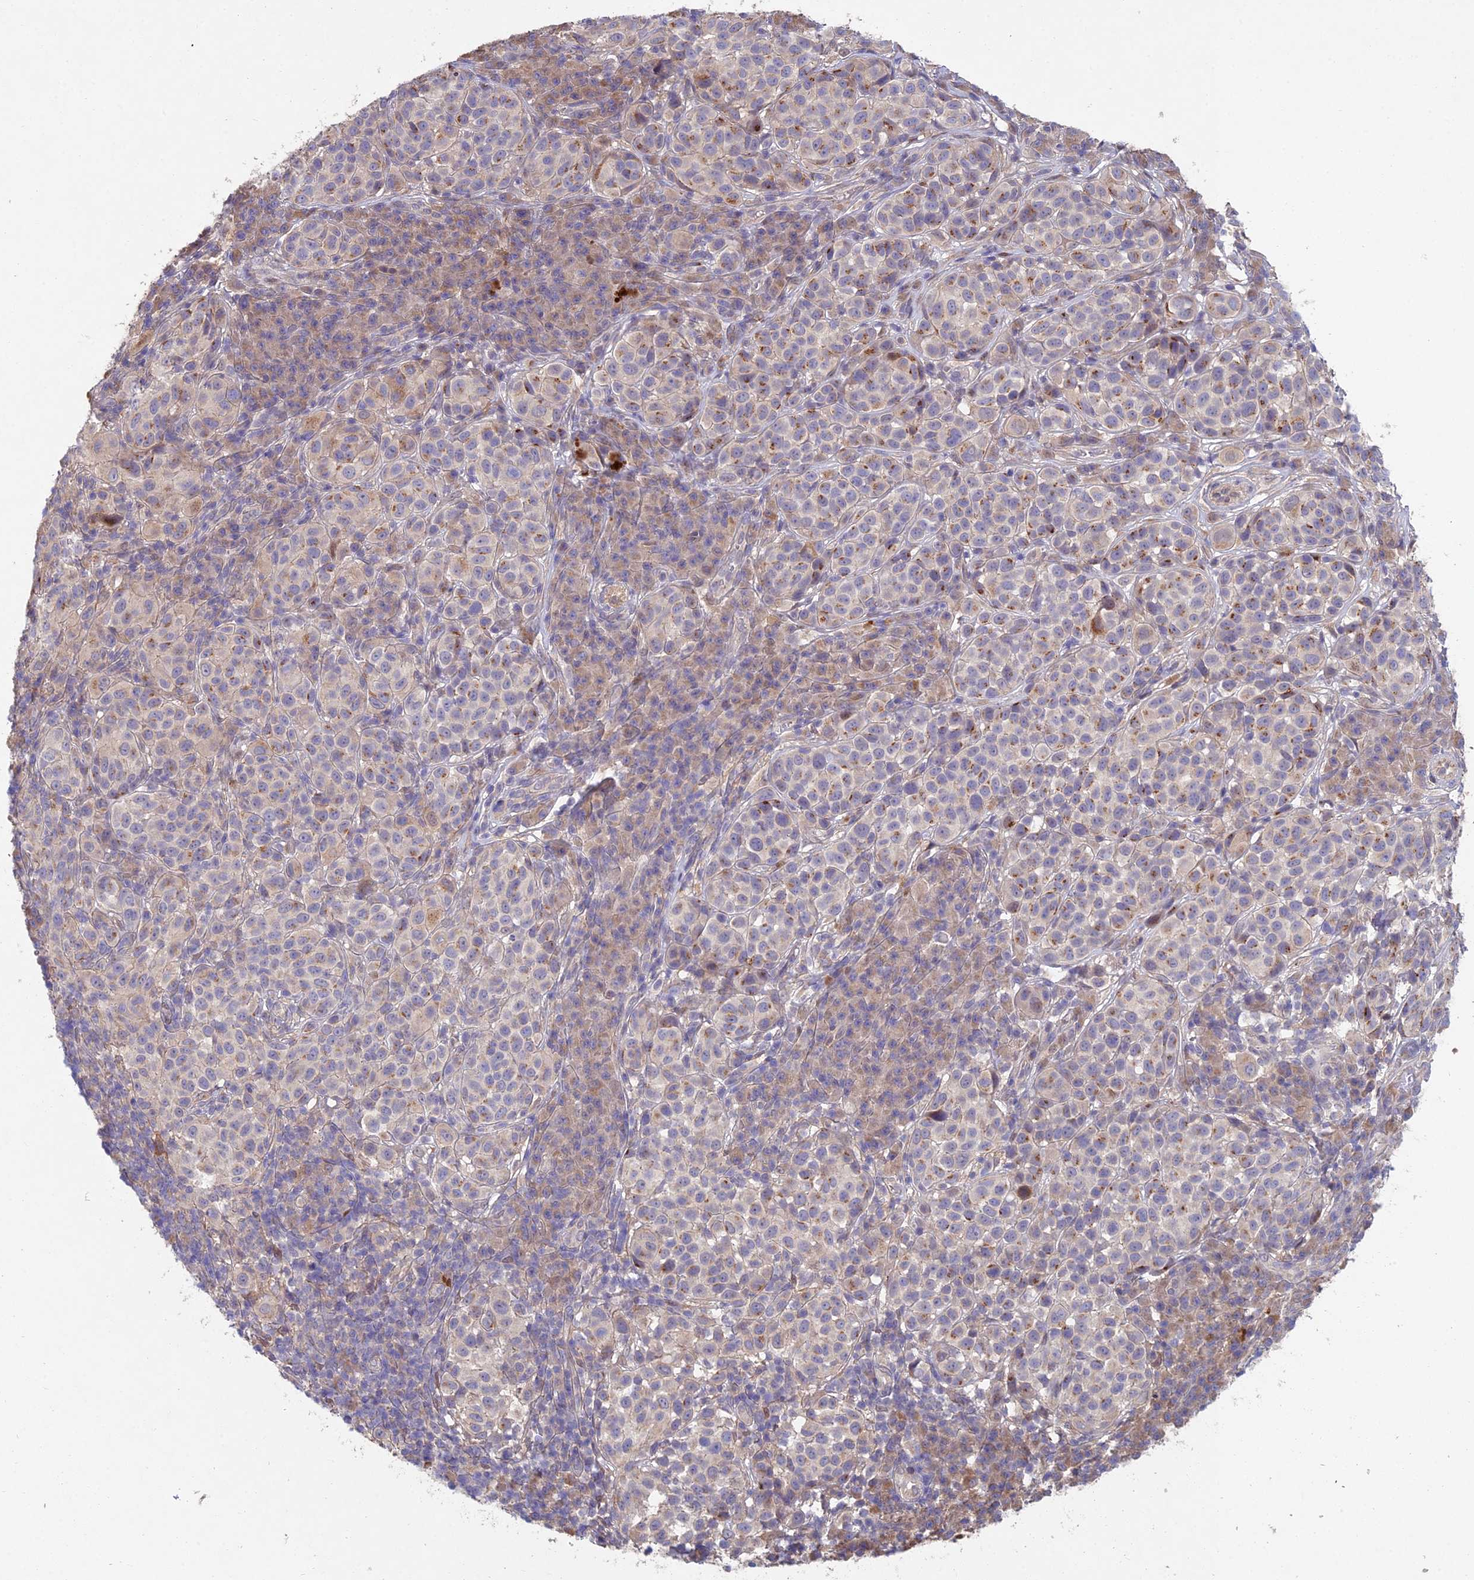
{"staining": {"intensity": "weak", "quantity": "25%-75%", "location": "cytoplasmic/membranous"}, "tissue": "melanoma", "cell_type": "Tumor cells", "image_type": "cancer", "snomed": [{"axis": "morphology", "description": "Malignant melanoma, NOS"}, {"axis": "topography", "description": "Skin"}], "caption": "Immunohistochemical staining of human melanoma shows low levels of weak cytoplasmic/membranous staining in approximately 25%-75% of tumor cells. (DAB (3,3'-diaminobenzidine) IHC, brown staining for protein, blue staining for nuclei).", "gene": "NSMCE1", "patient": {"sex": "male", "age": 38}}